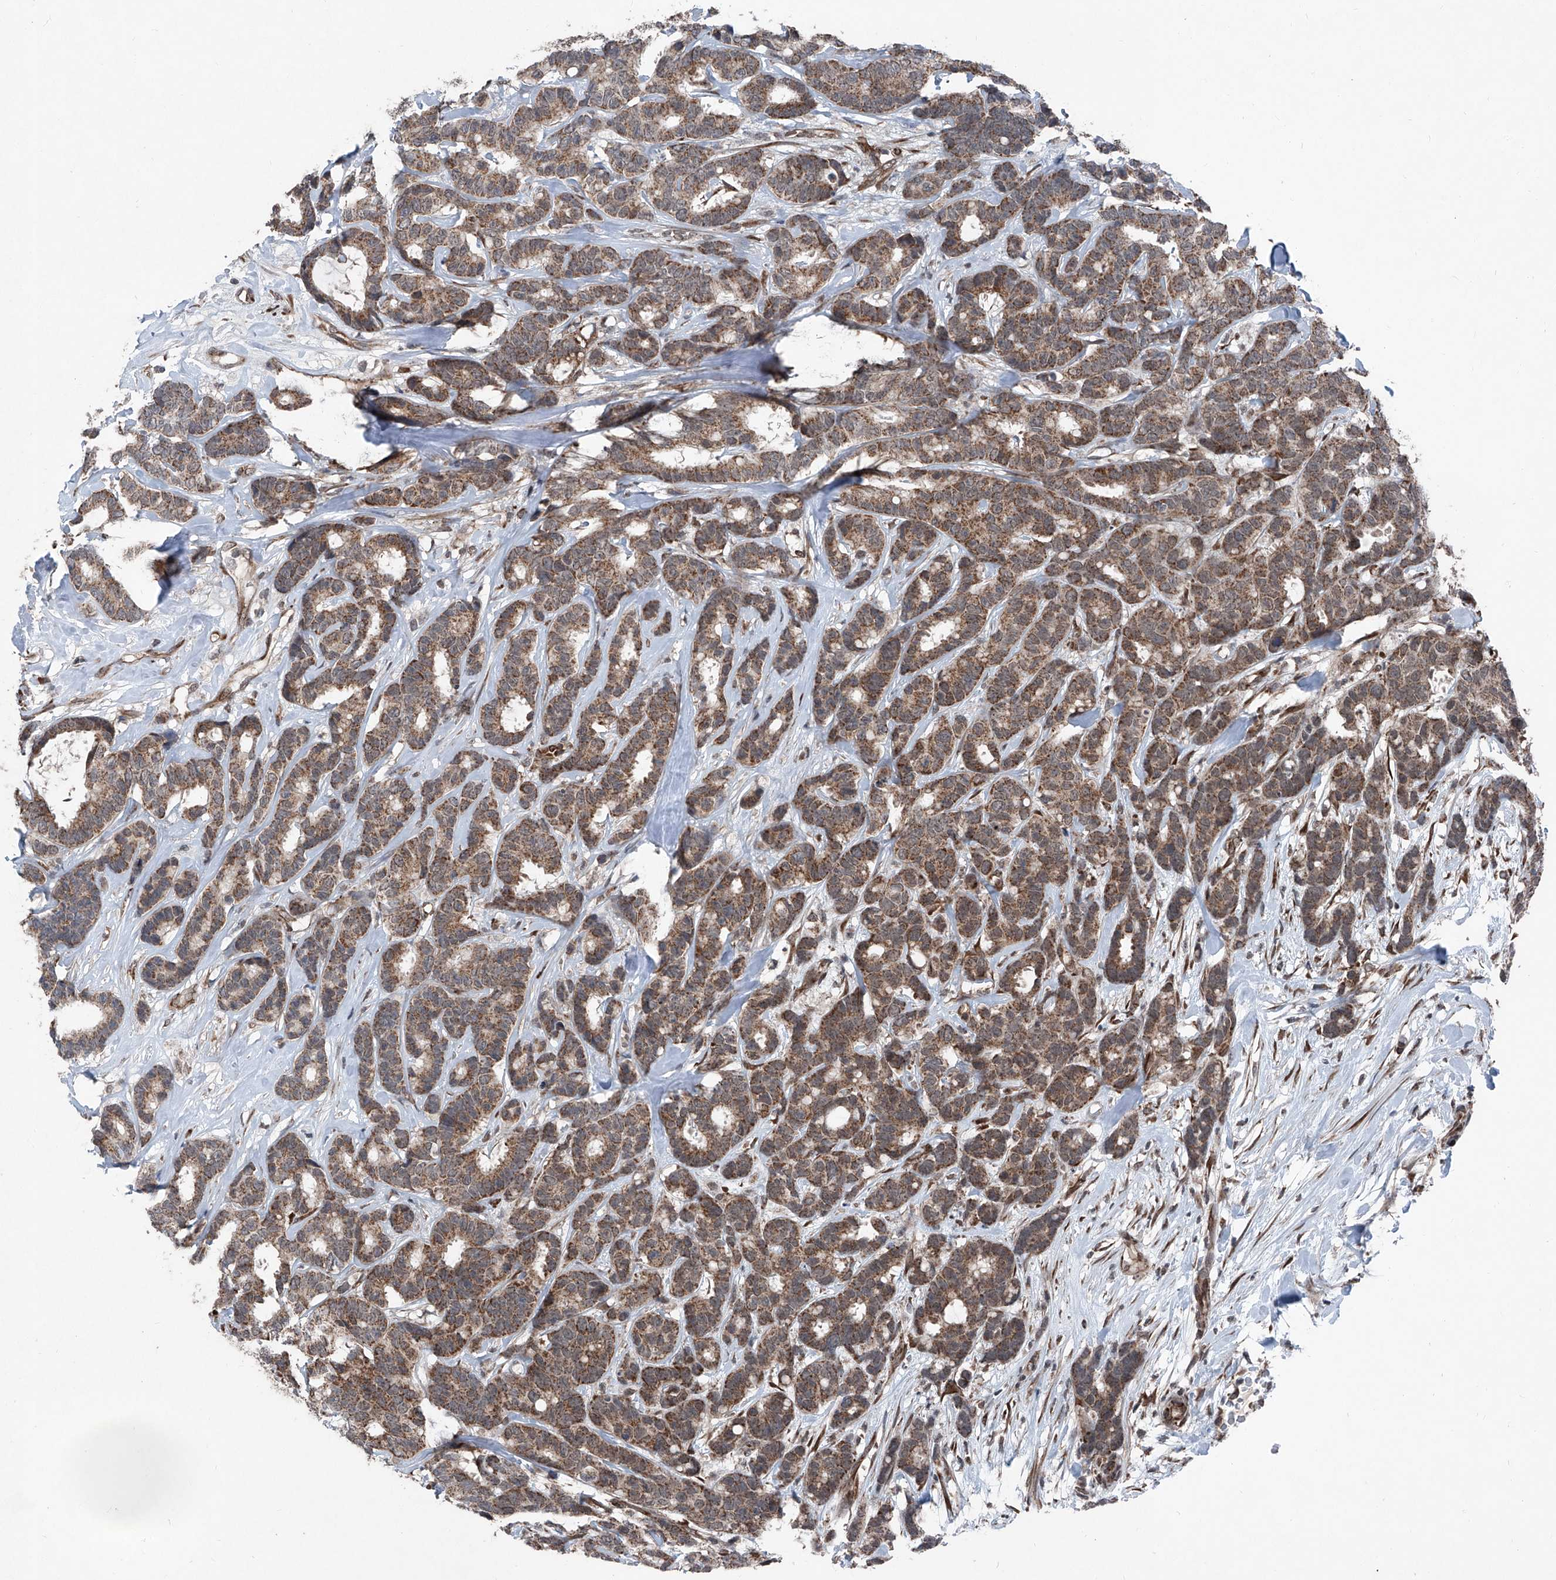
{"staining": {"intensity": "moderate", "quantity": ">75%", "location": "cytoplasmic/membranous"}, "tissue": "breast cancer", "cell_type": "Tumor cells", "image_type": "cancer", "snomed": [{"axis": "morphology", "description": "Duct carcinoma"}, {"axis": "topography", "description": "Breast"}], "caption": "Protein expression analysis of human breast cancer (intraductal carcinoma) reveals moderate cytoplasmic/membranous positivity in approximately >75% of tumor cells.", "gene": "COA7", "patient": {"sex": "female", "age": 87}}